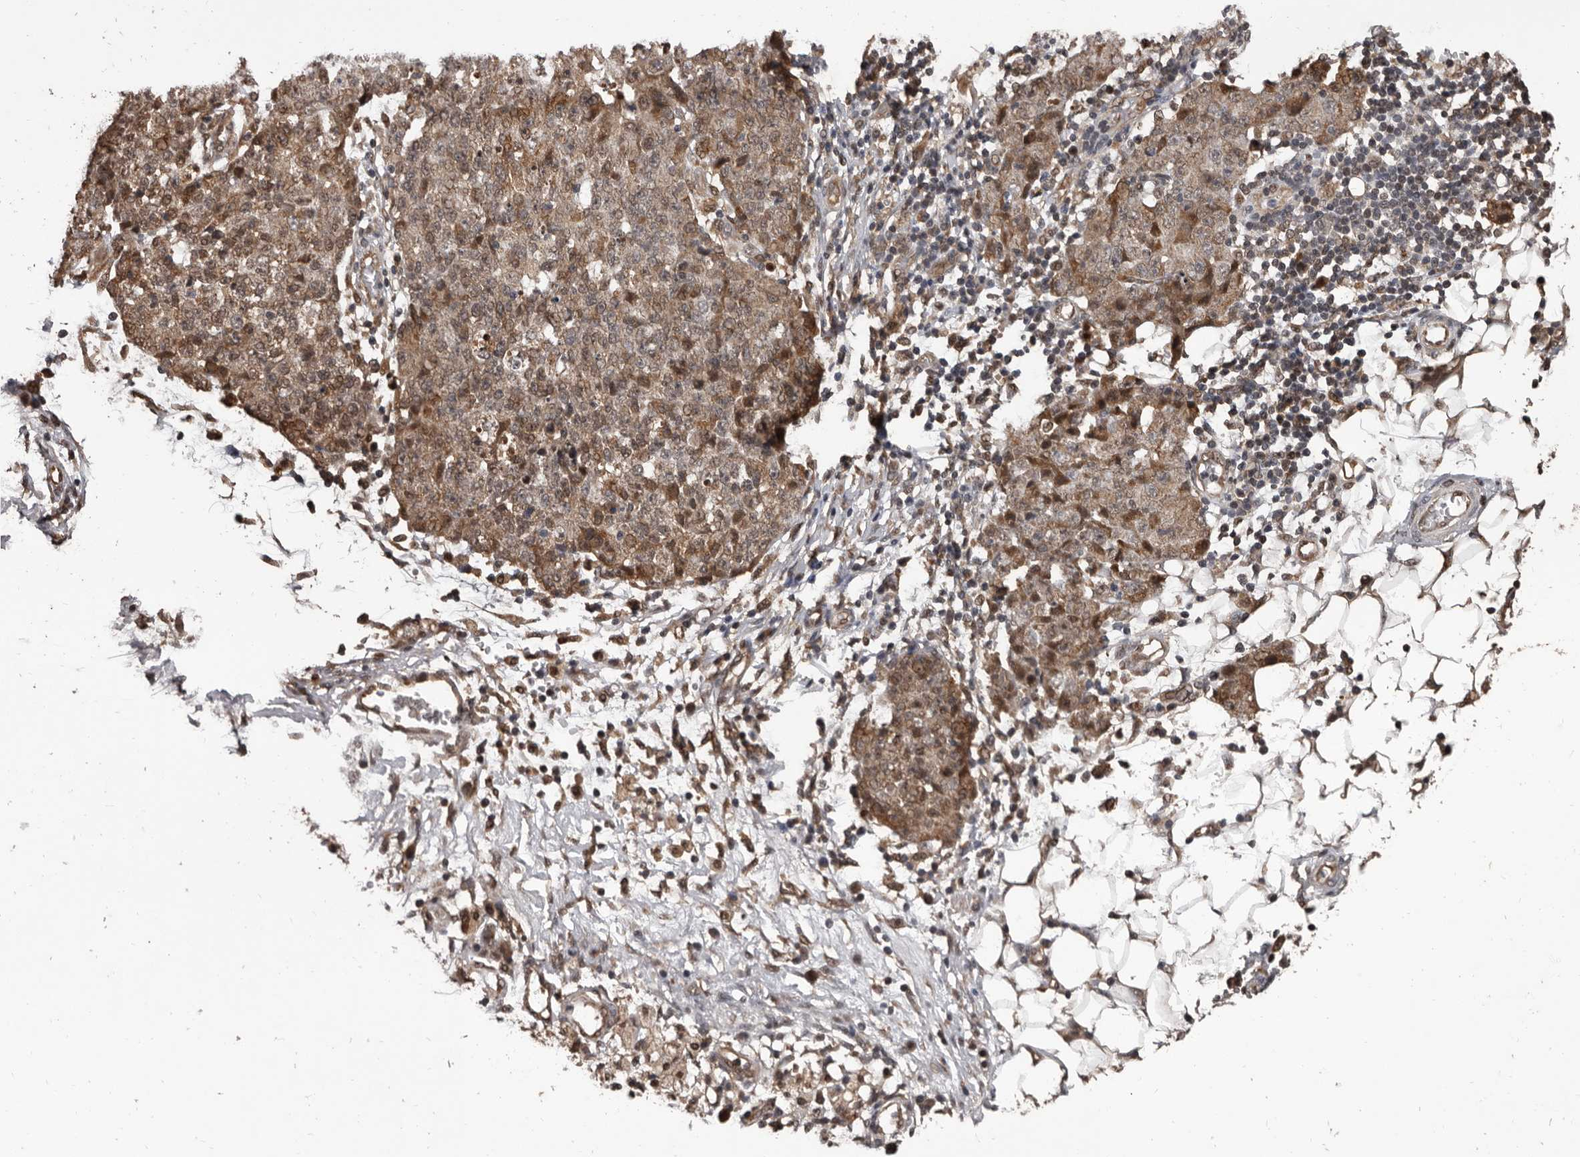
{"staining": {"intensity": "moderate", "quantity": ">75%", "location": "nuclear"}, "tissue": "ovarian cancer", "cell_type": "Tumor cells", "image_type": "cancer", "snomed": [{"axis": "morphology", "description": "Carcinoma, endometroid"}, {"axis": "topography", "description": "Ovary"}], "caption": "Ovarian cancer (endometroid carcinoma) stained for a protein shows moderate nuclear positivity in tumor cells.", "gene": "AHR", "patient": {"sex": "female", "age": 42}}